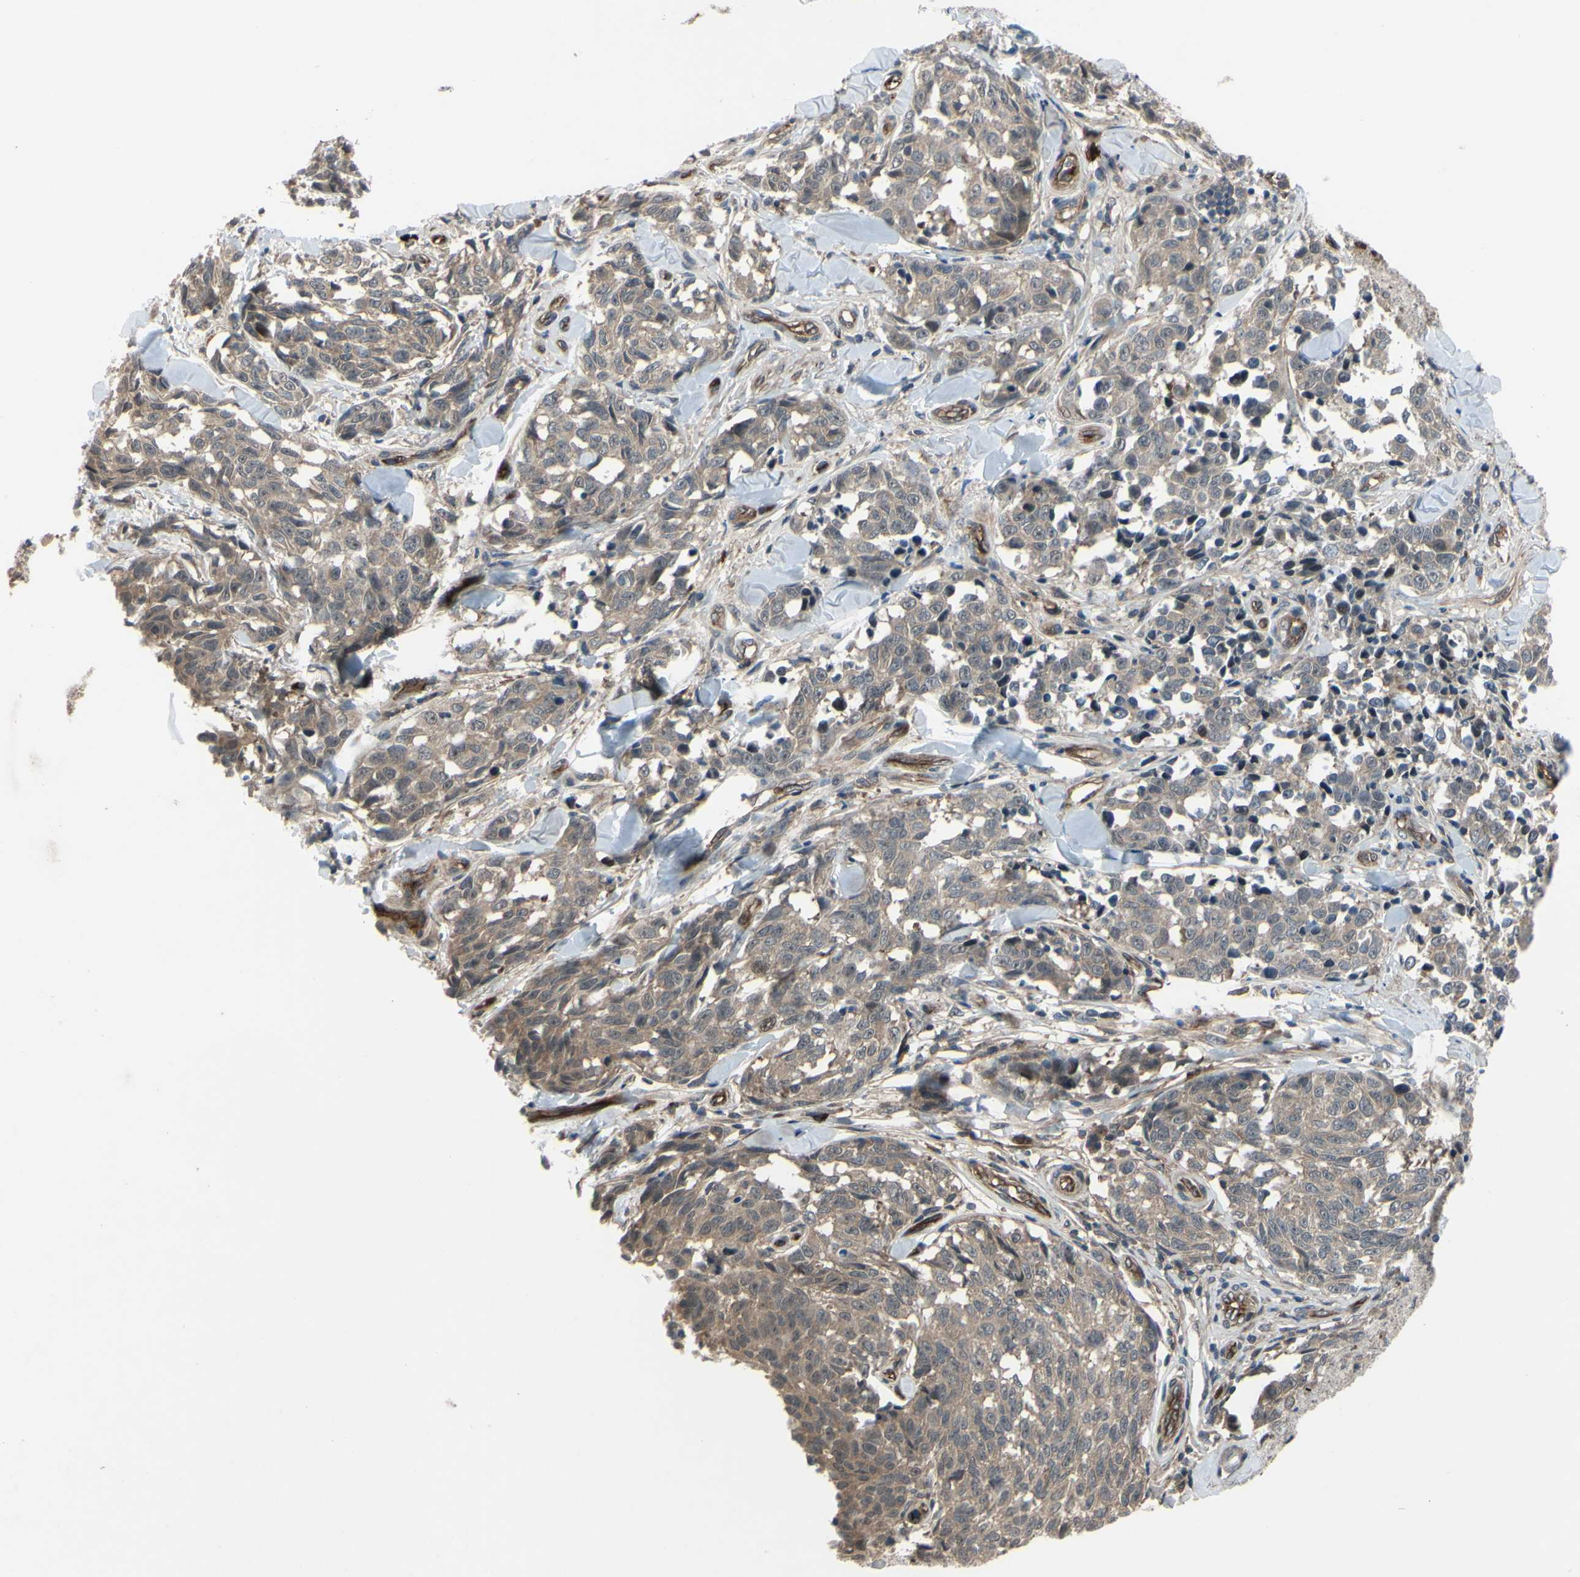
{"staining": {"intensity": "weak", "quantity": ">75%", "location": "cytoplasmic/membranous"}, "tissue": "melanoma", "cell_type": "Tumor cells", "image_type": "cancer", "snomed": [{"axis": "morphology", "description": "Malignant melanoma, NOS"}, {"axis": "topography", "description": "Skin"}], "caption": "DAB (3,3'-diaminobenzidine) immunohistochemical staining of melanoma exhibits weak cytoplasmic/membranous protein positivity in about >75% of tumor cells. The protein of interest is shown in brown color, while the nuclei are stained blue.", "gene": "COMMD9", "patient": {"sex": "female", "age": 64}}